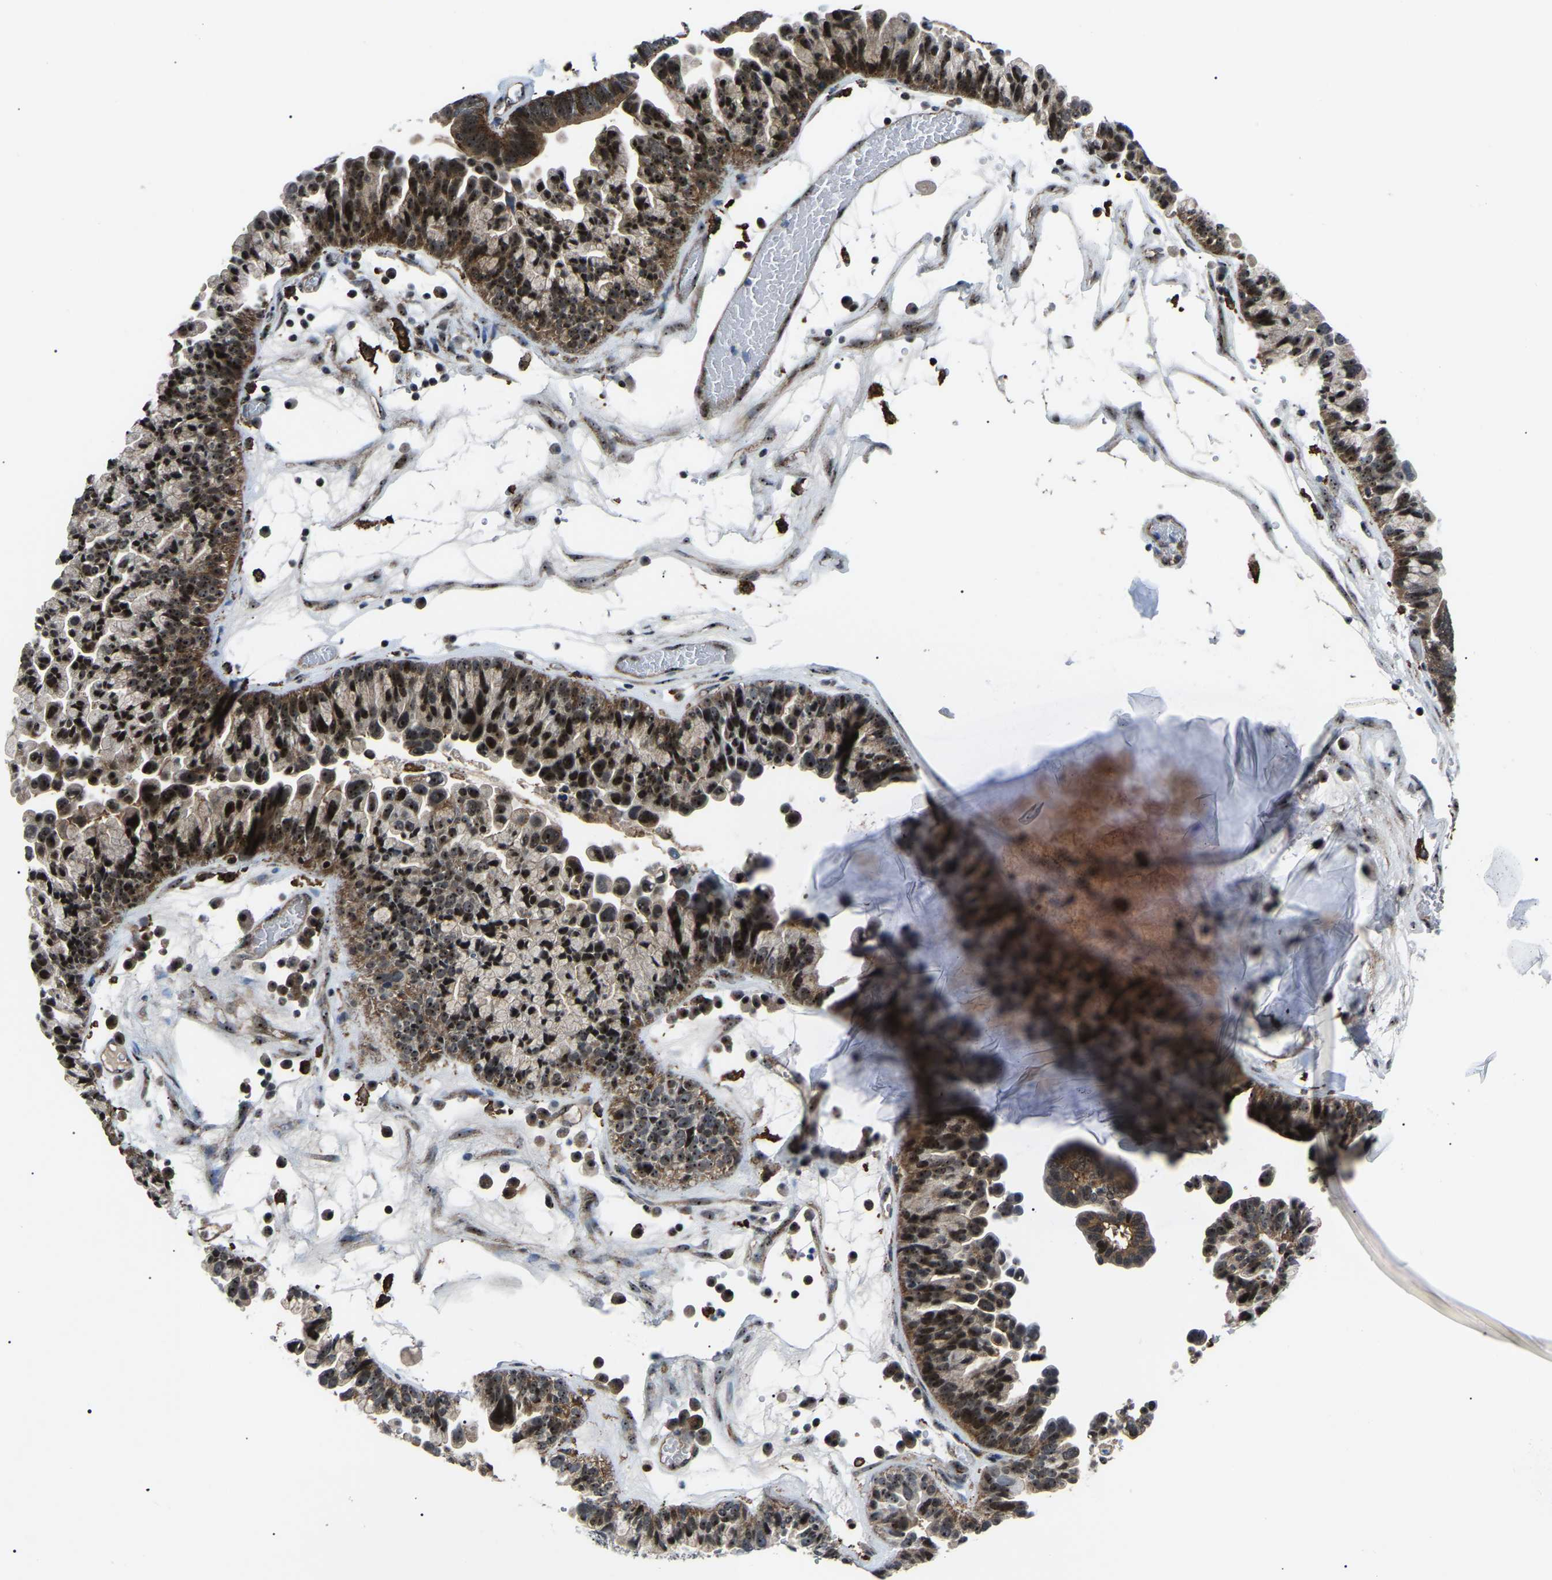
{"staining": {"intensity": "strong", "quantity": ">75%", "location": "nuclear"}, "tissue": "ovarian cancer", "cell_type": "Tumor cells", "image_type": "cancer", "snomed": [{"axis": "morphology", "description": "Cystadenocarcinoma, serous, NOS"}, {"axis": "topography", "description": "Ovary"}], "caption": "A high-resolution histopathology image shows immunohistochemistry (IHC) staining of ovarian cancer, which demonstrates strong nuclear expression in approximately >75% of tumor cells. (brown staining indicates protein expression, while blue staining denotes nuclei).", "gene": "RRP1B", "patient": {"sex": "female", "age": 56}}